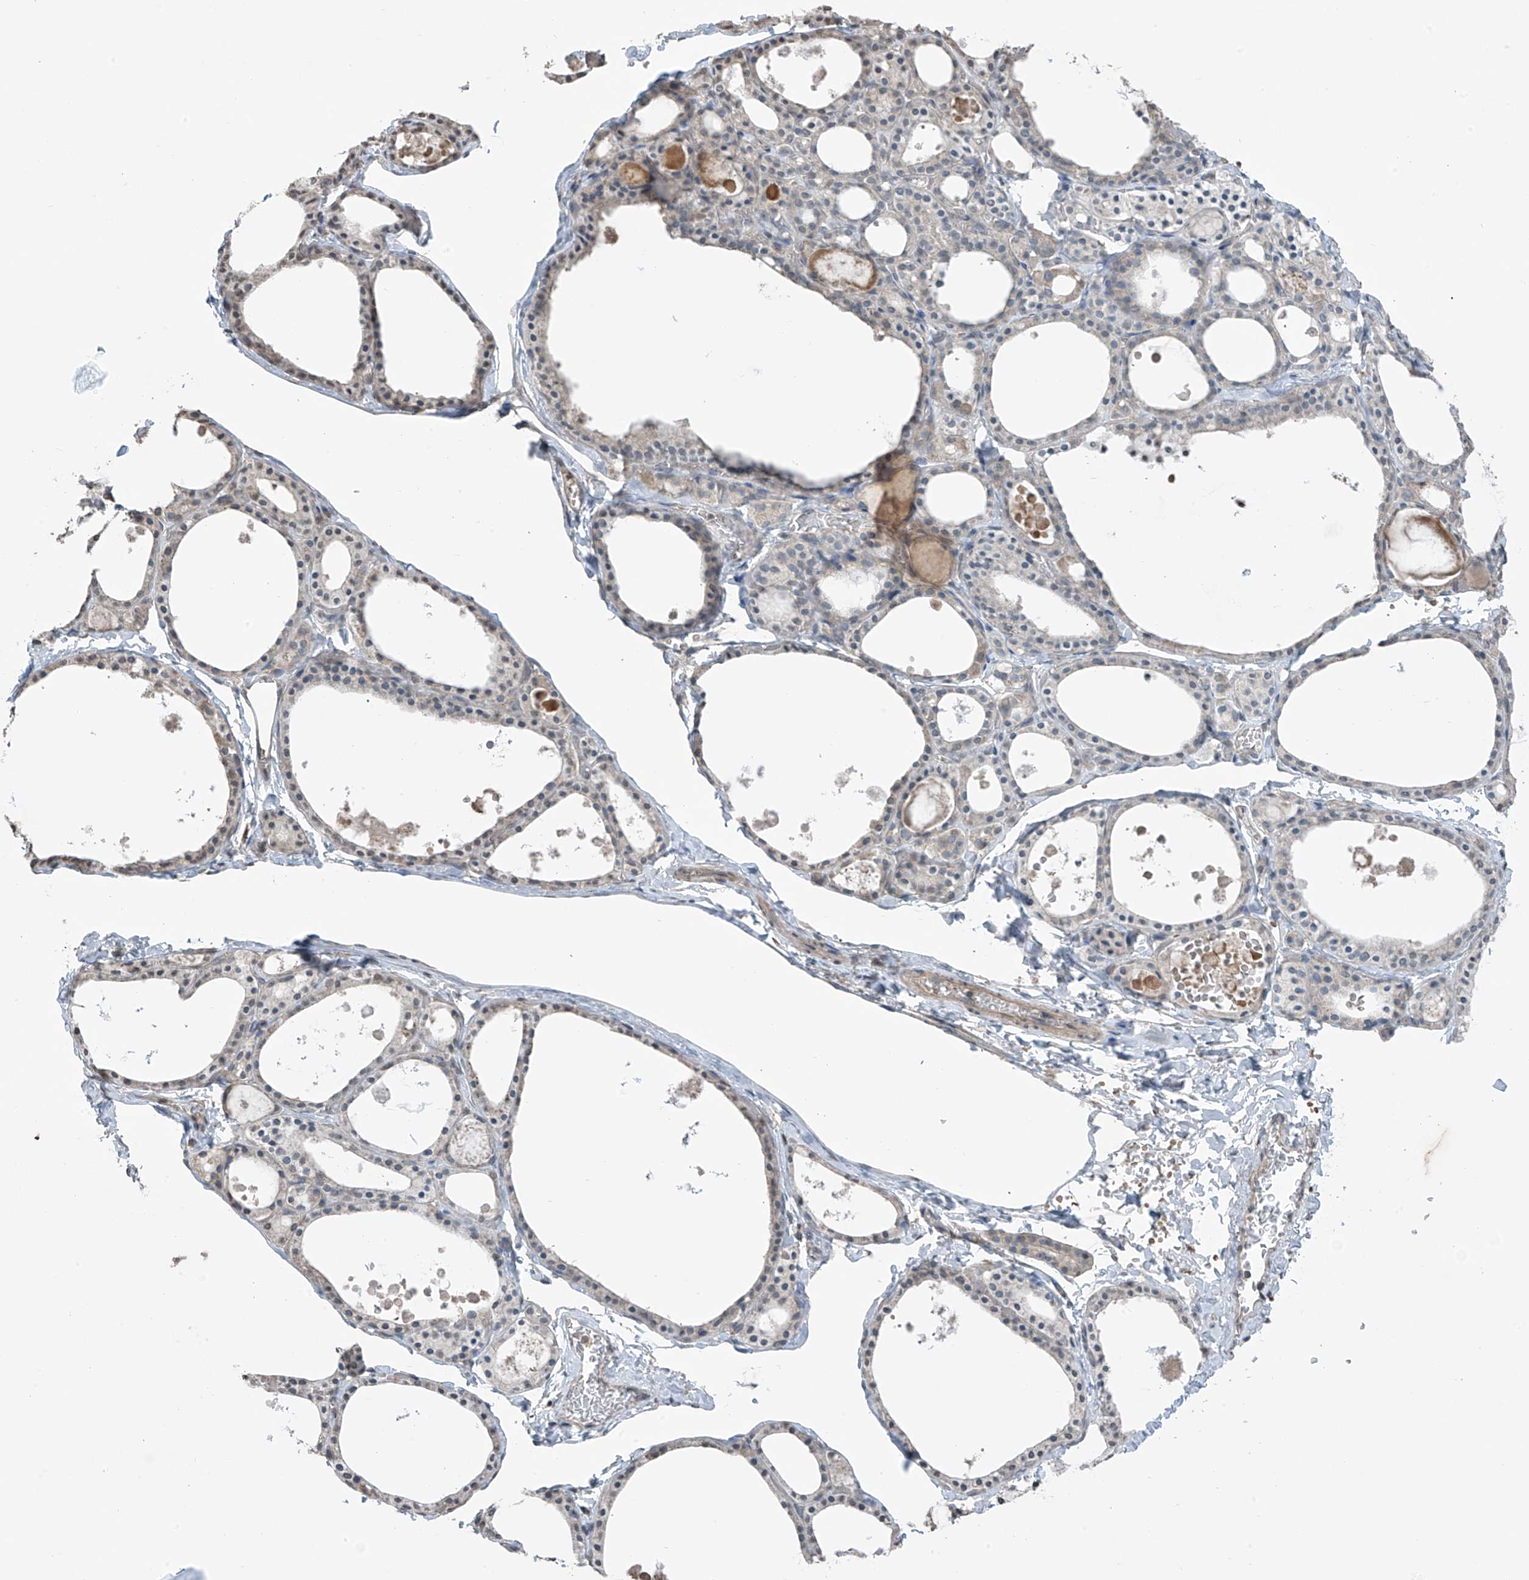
{"staining": {"intensity": "weak", "quantity": "25%-75%", "location": "cytoplasmic/membranous"}, "tissue": "thyroid gland", "cell_type": "Glandular cells", "image_type": "normal", "snomed": [{"axis": "morphology", "description": "Normal tissue, NOS"}, {"axis": "topography", "description": "Thyroid gland"}], "caption": "DAB (3,3'-diaminobenzidine) immunohistochemical staining of benign human thyroid gland demonstrates weak cytoplasmic/membranous protein positivity in approximately 25%-75% of glandular cells.", "gene": "HOXA11", "patient": {"sex": "male", "age": 56}}